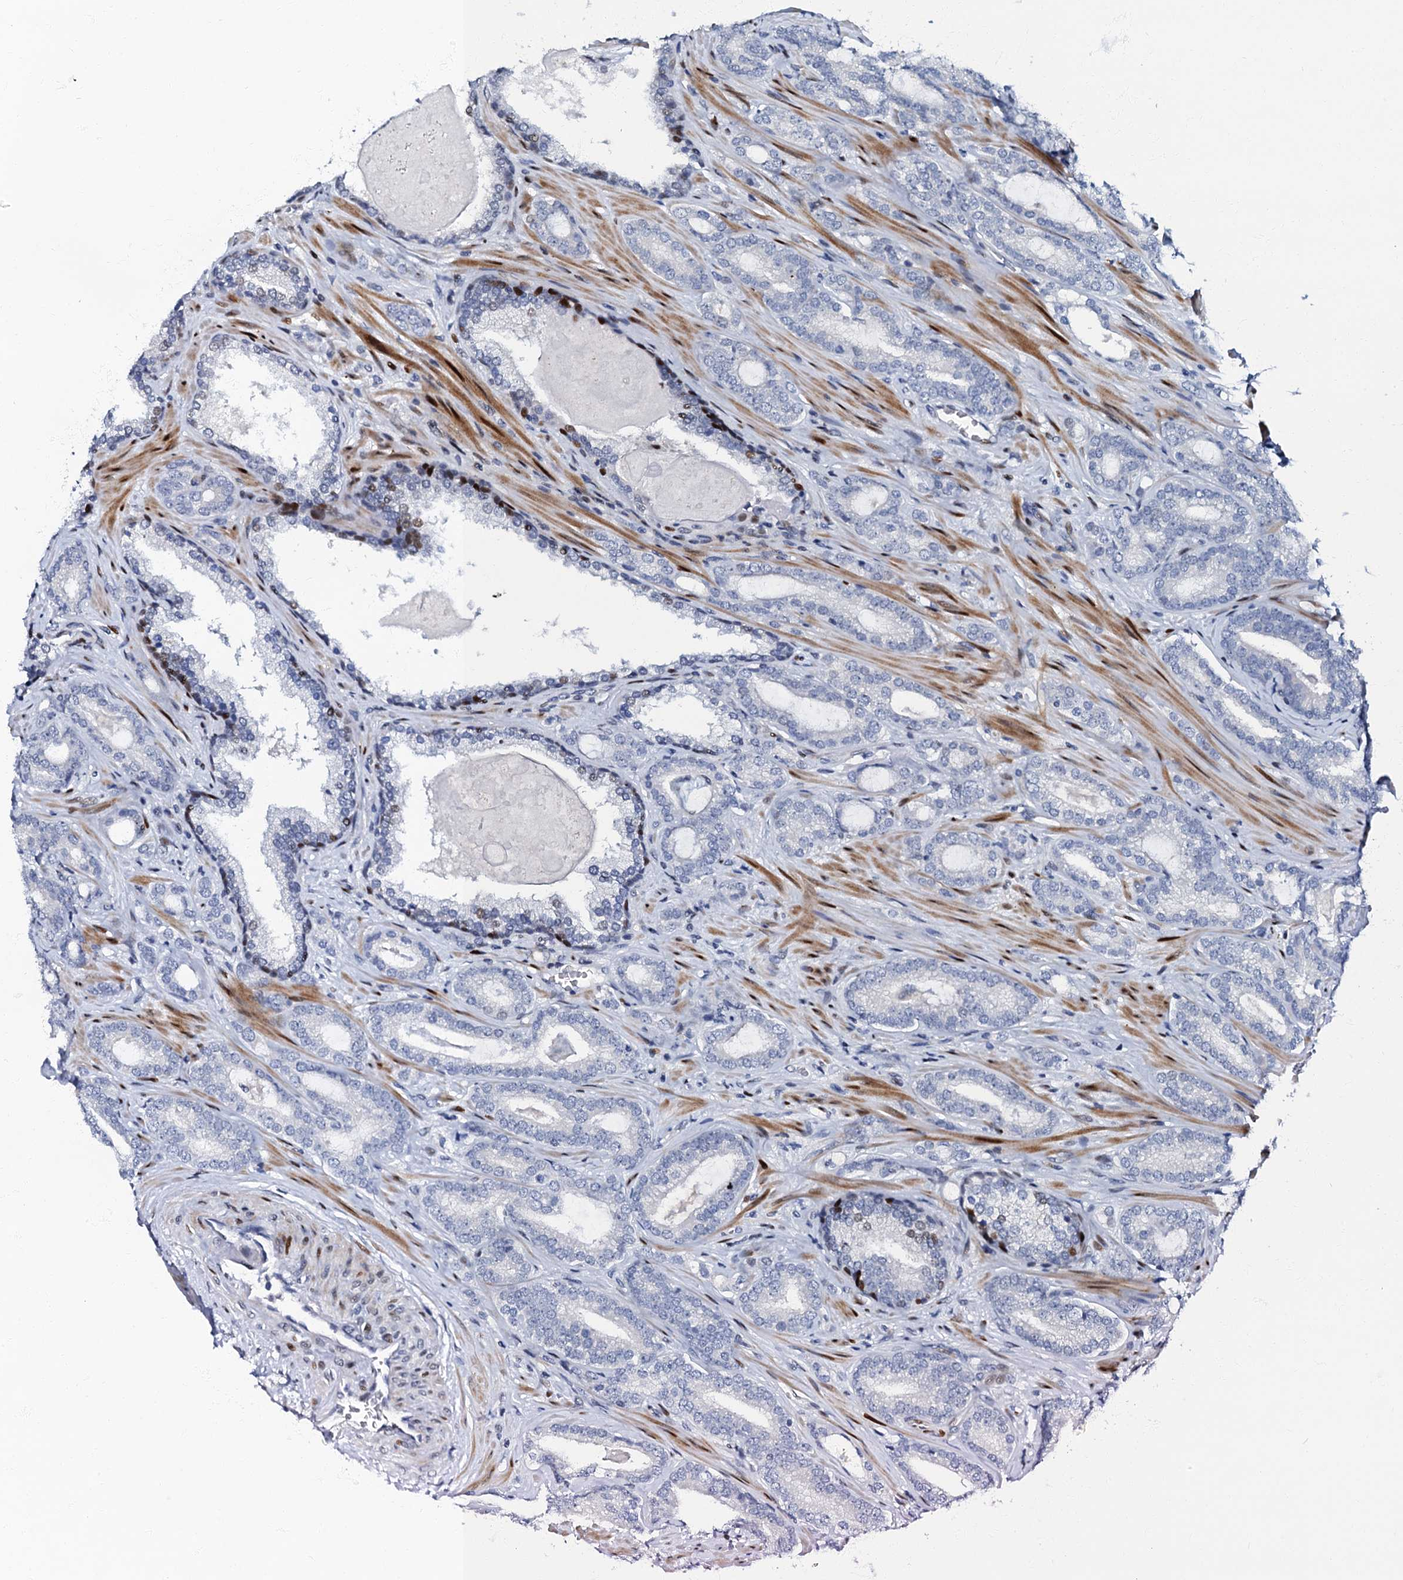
{"staining": {"intensity": "negative", "quantity": "none", "location": "none"}, "tissue": "prostate cancer", "cell_type": "Tumor cells", "image_type": "cancer", "snomed": [{"axis": "morphology", "description": "Adenocarcinoma, High grade"}, {"axis": "topography", "description": "Prostate"}], "caption": "Tumor cells are negative for protein expression in human prostate cancer.", "gene": "MFSD5", "patient": {"sex": "male", "age": 63}}